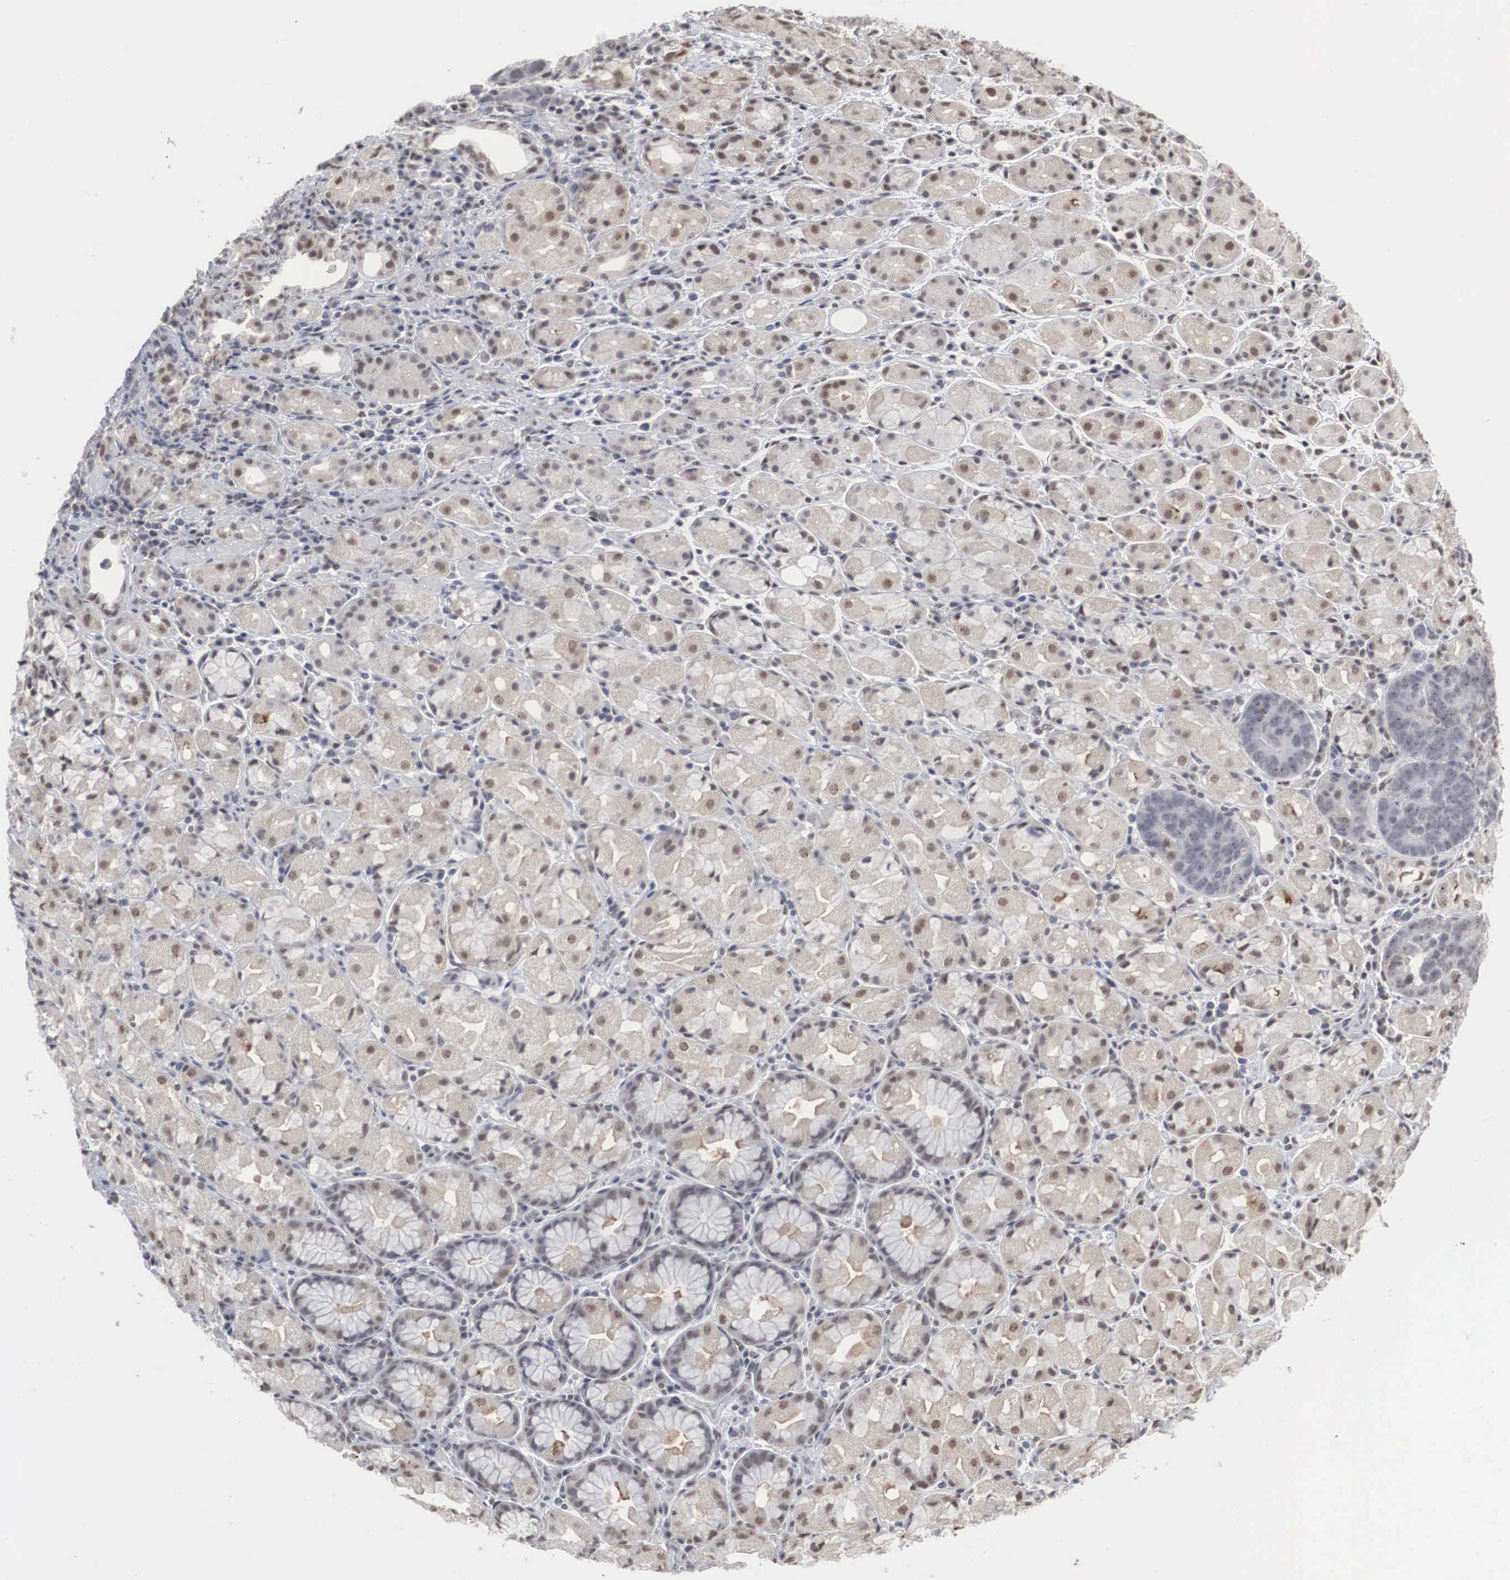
{"staining": {"intensity": "negative", "quantity": "none", "location": "none"}, "tissue": "stomach cancer", "cell_type": "Tumor cells", "image_type": "cancer", "snomed": [{"axis": "morphology", "description": "Adenocarcinoma, NOS"}, {"axis": "topography", "description": "Stomach, upper"}], "caption": "Immunohistochemistry micrograph of human adenocarcinoma (stomach) stained for a protein (brown), which exhibits no expression in tumor cells.", "gene": "AUTS2", "patient": {"sex": "male", "age": 71}}